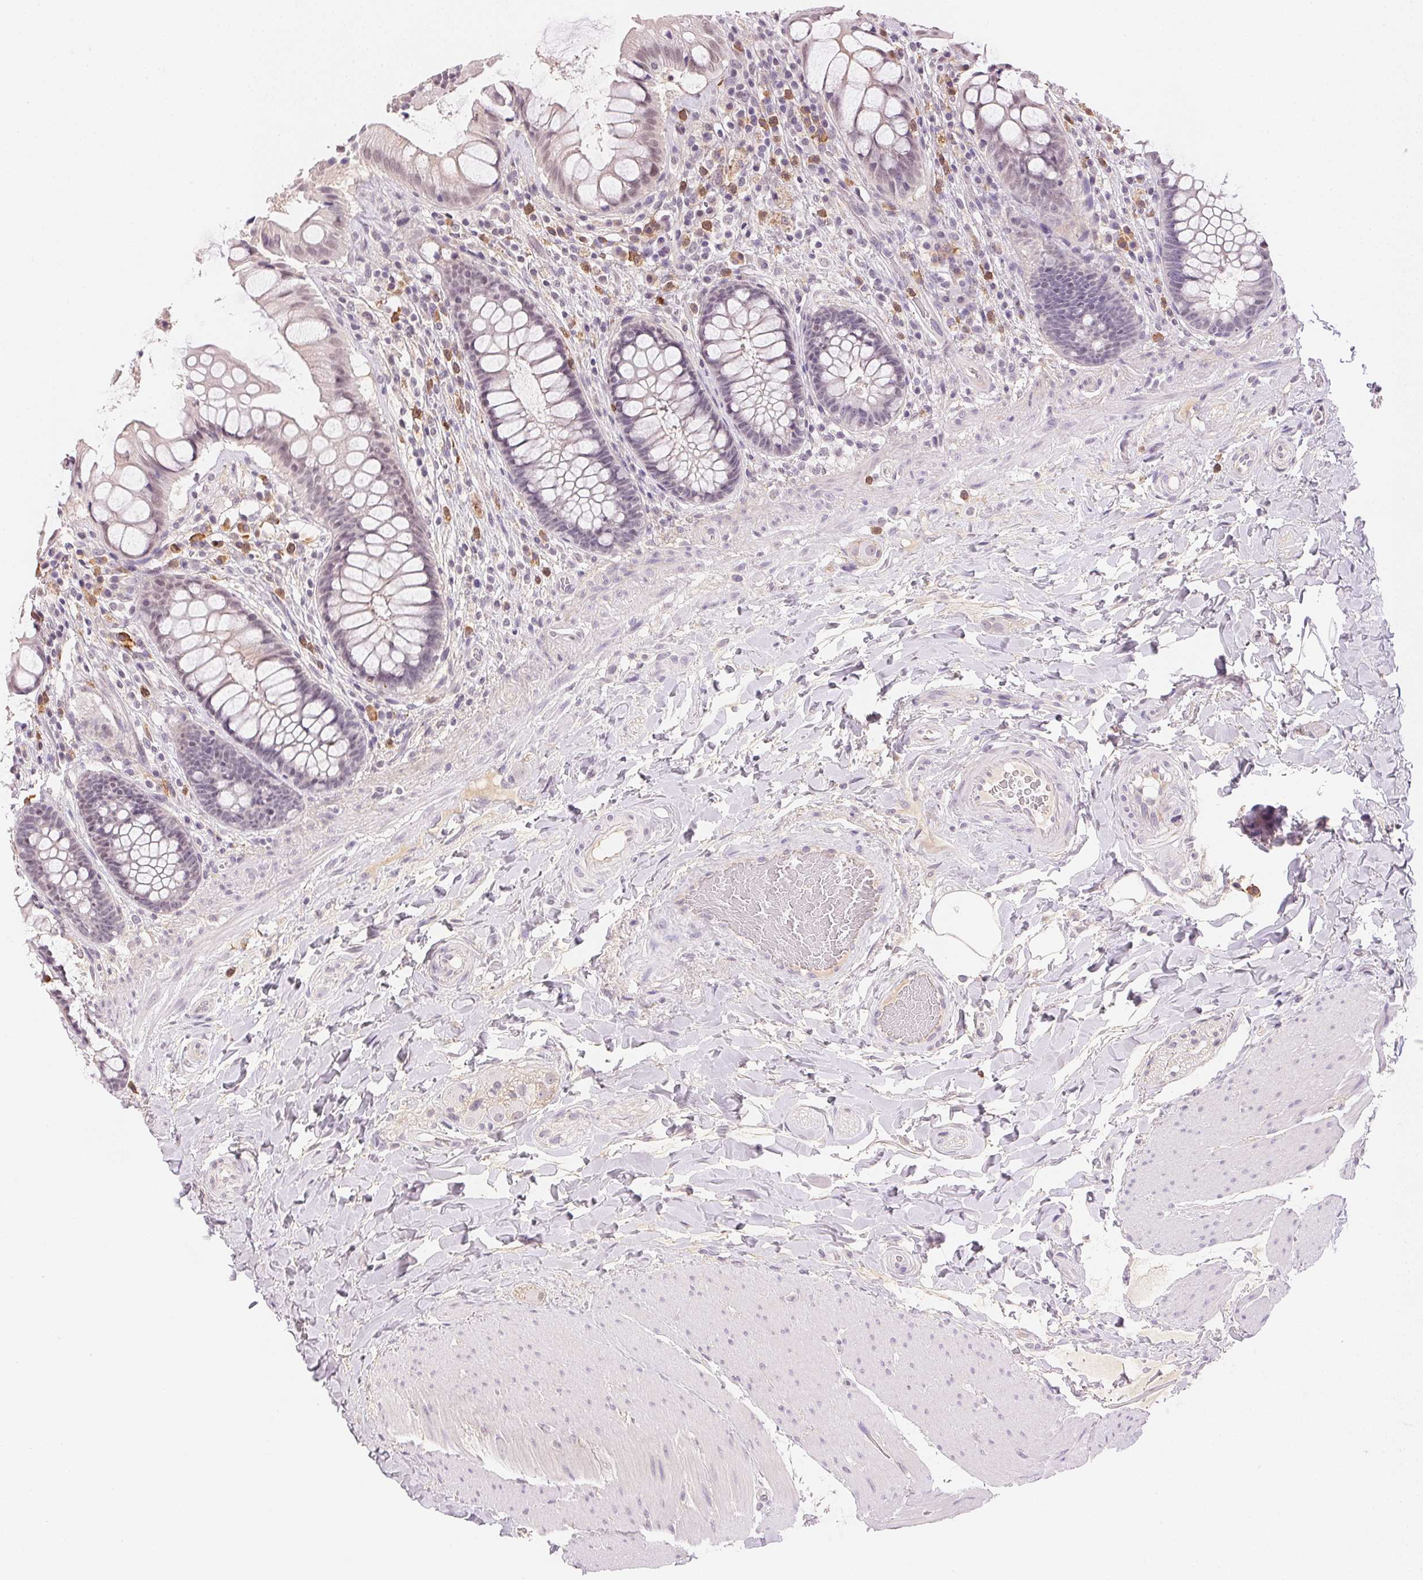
{"staining": {"intensity": "negative", "quantity": "none", "location": "none"}, "tissue": "rectum", "cell_type": "Glandular cells", "image_type": "normal", "snomed": [{"axis": "morphology", "description": "Normal tissue, NOS"}, {"axis": "topography", "description": "Rectum"}], "caption": "Protein analysis of normal rectum exhibits no significant positivity in glandular cells.", "gene": "FNDC4", "patient": {"sex": "female", "age": 58}}